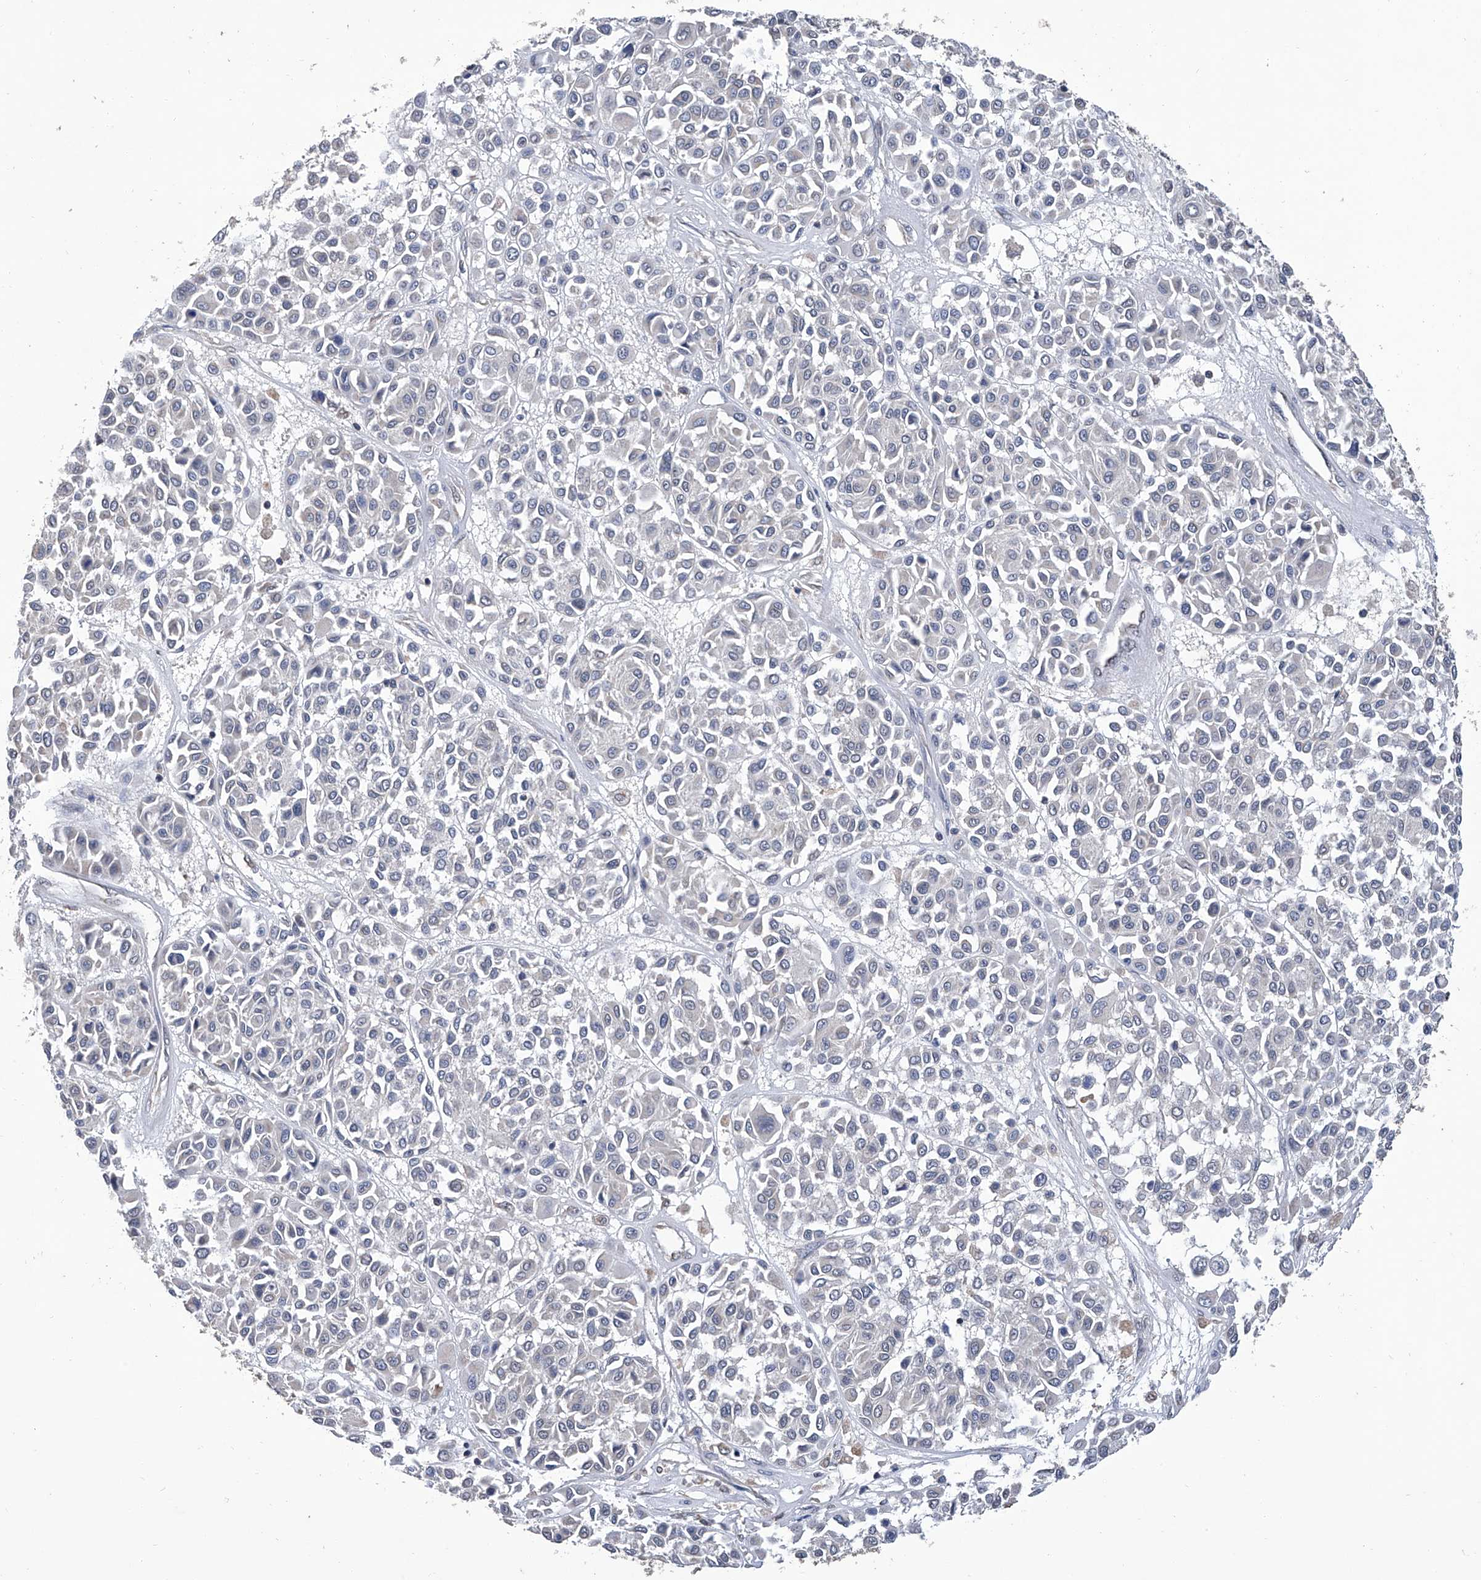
{"staining": {"intensity": "negative", "quantity": "none", "location": "none"}, "tissue": "melanoma", "cell_type": "Tumor cells", "image_type": "cancer", "snomed": [{"axis": "morphology", "description": "Malignant melanoma, Metastatic site"}, {"axis": "topography", "description": "Soft tissue"}], "caption": "Melanoma was stained to show a protein in brown. There is no significant staining in tumor cells.", "gene": "GPT", "patient": {"sex": "male", "age": 41}}